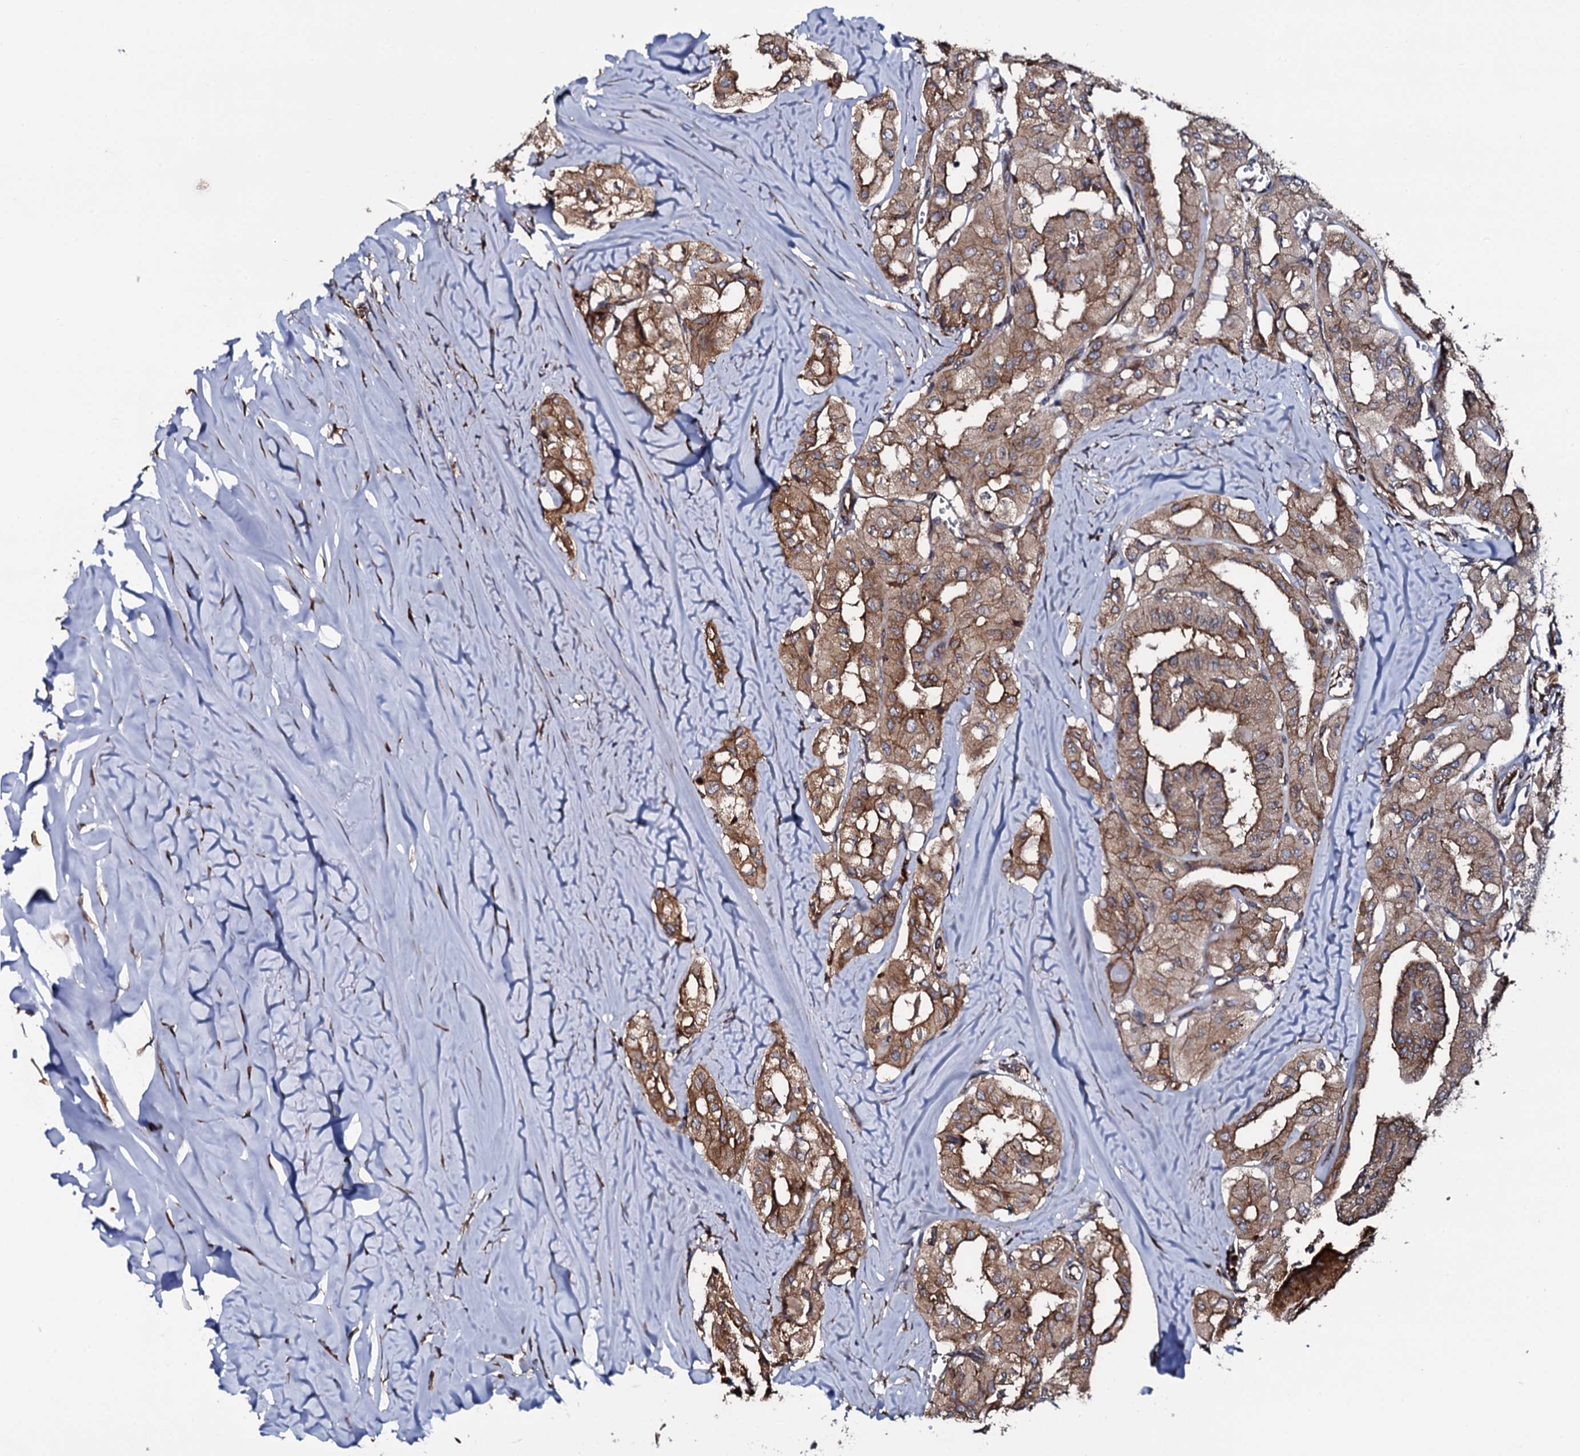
{"staining": {"intensity": "moderate", "quantity": ">75%", "location": "cytoplasmic/membranous"}, "tissue": "thyroid cancer", "cell_type": "Tumor cells", "image_type": "cancer", "snomed": [{"axis": "morphology", "description": "Papillary adenocarcinoma, NOS"}, {"axis": "topography", "description": "Thyroid gland"}], "caption": "This is an image of IHC staining of thyroid cancer (papillary adenocarcinoma), which shows moderate staining in the cytoplasmic/membranous of tumor cells.", "gene": "SPTY2D1", "patient": {"sex": "female", "age": 59}}